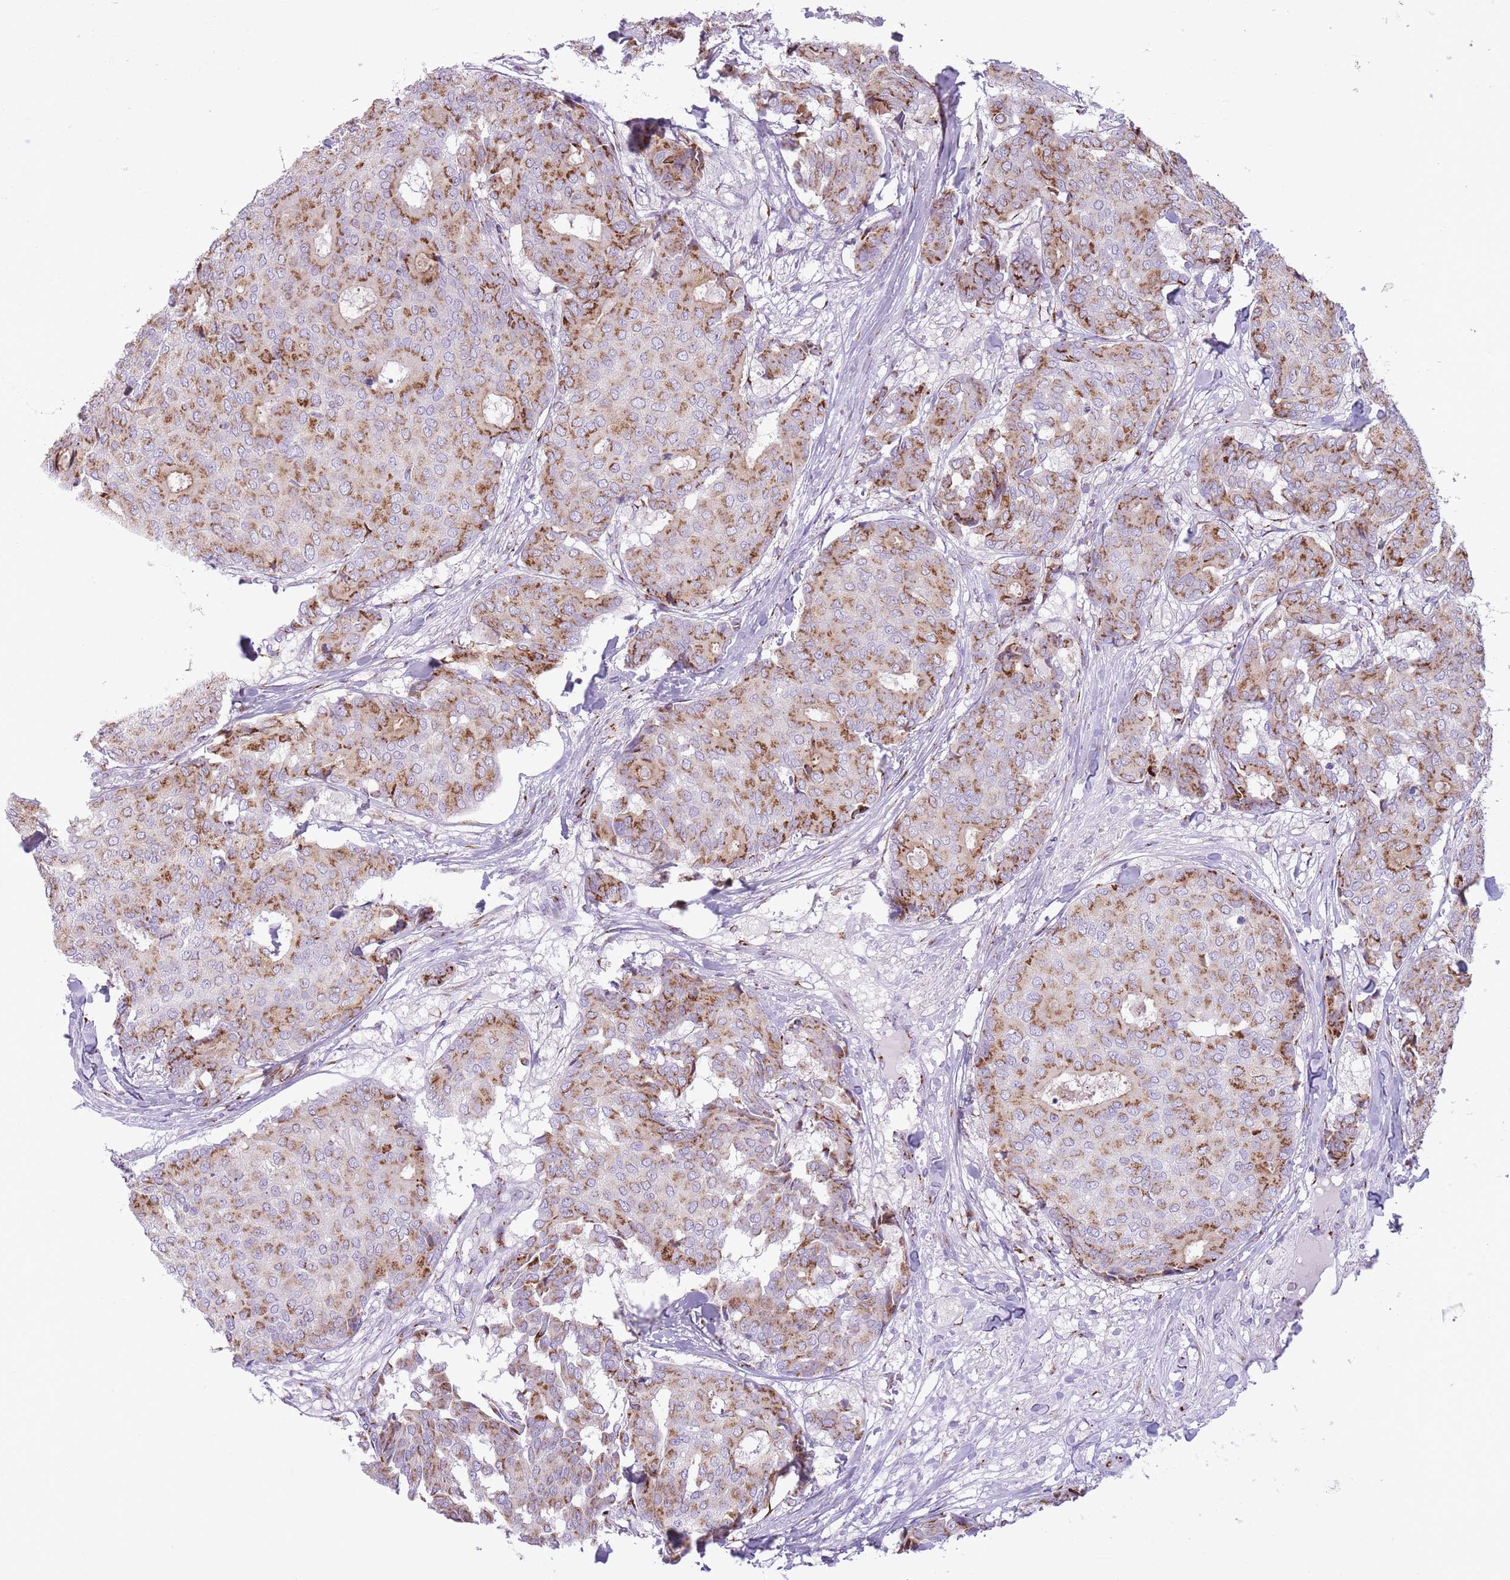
{"staining": {"intensity": "moderate", "quantity": ">75%", "location": "cytoplasmic/membranous"}, "tissue": "breast cancer", "cell_type": "Tumor cells", "image_type": "cancer", "snomed": [{"axis": "morphology", "description": "Duct carcinoma"}, {"axis": "topography", "description": "Breast"}], "caption": "High-magnification brightfield microscopy of breast cancer stained with DAB (3,3'-diaminobenzidine) (brown) and counterstained with hematoxylin (blue). tumor cells exhibit moderate cytoplasmic/membranous positivity is present in about>75% of cells. The staining was performed using DAB, with brown indicating positive protein expression. Nuclei are stained blue with hematoxylin.", "gene": "B4GALT2", "patient": {"sex": "female", "age": 75}}